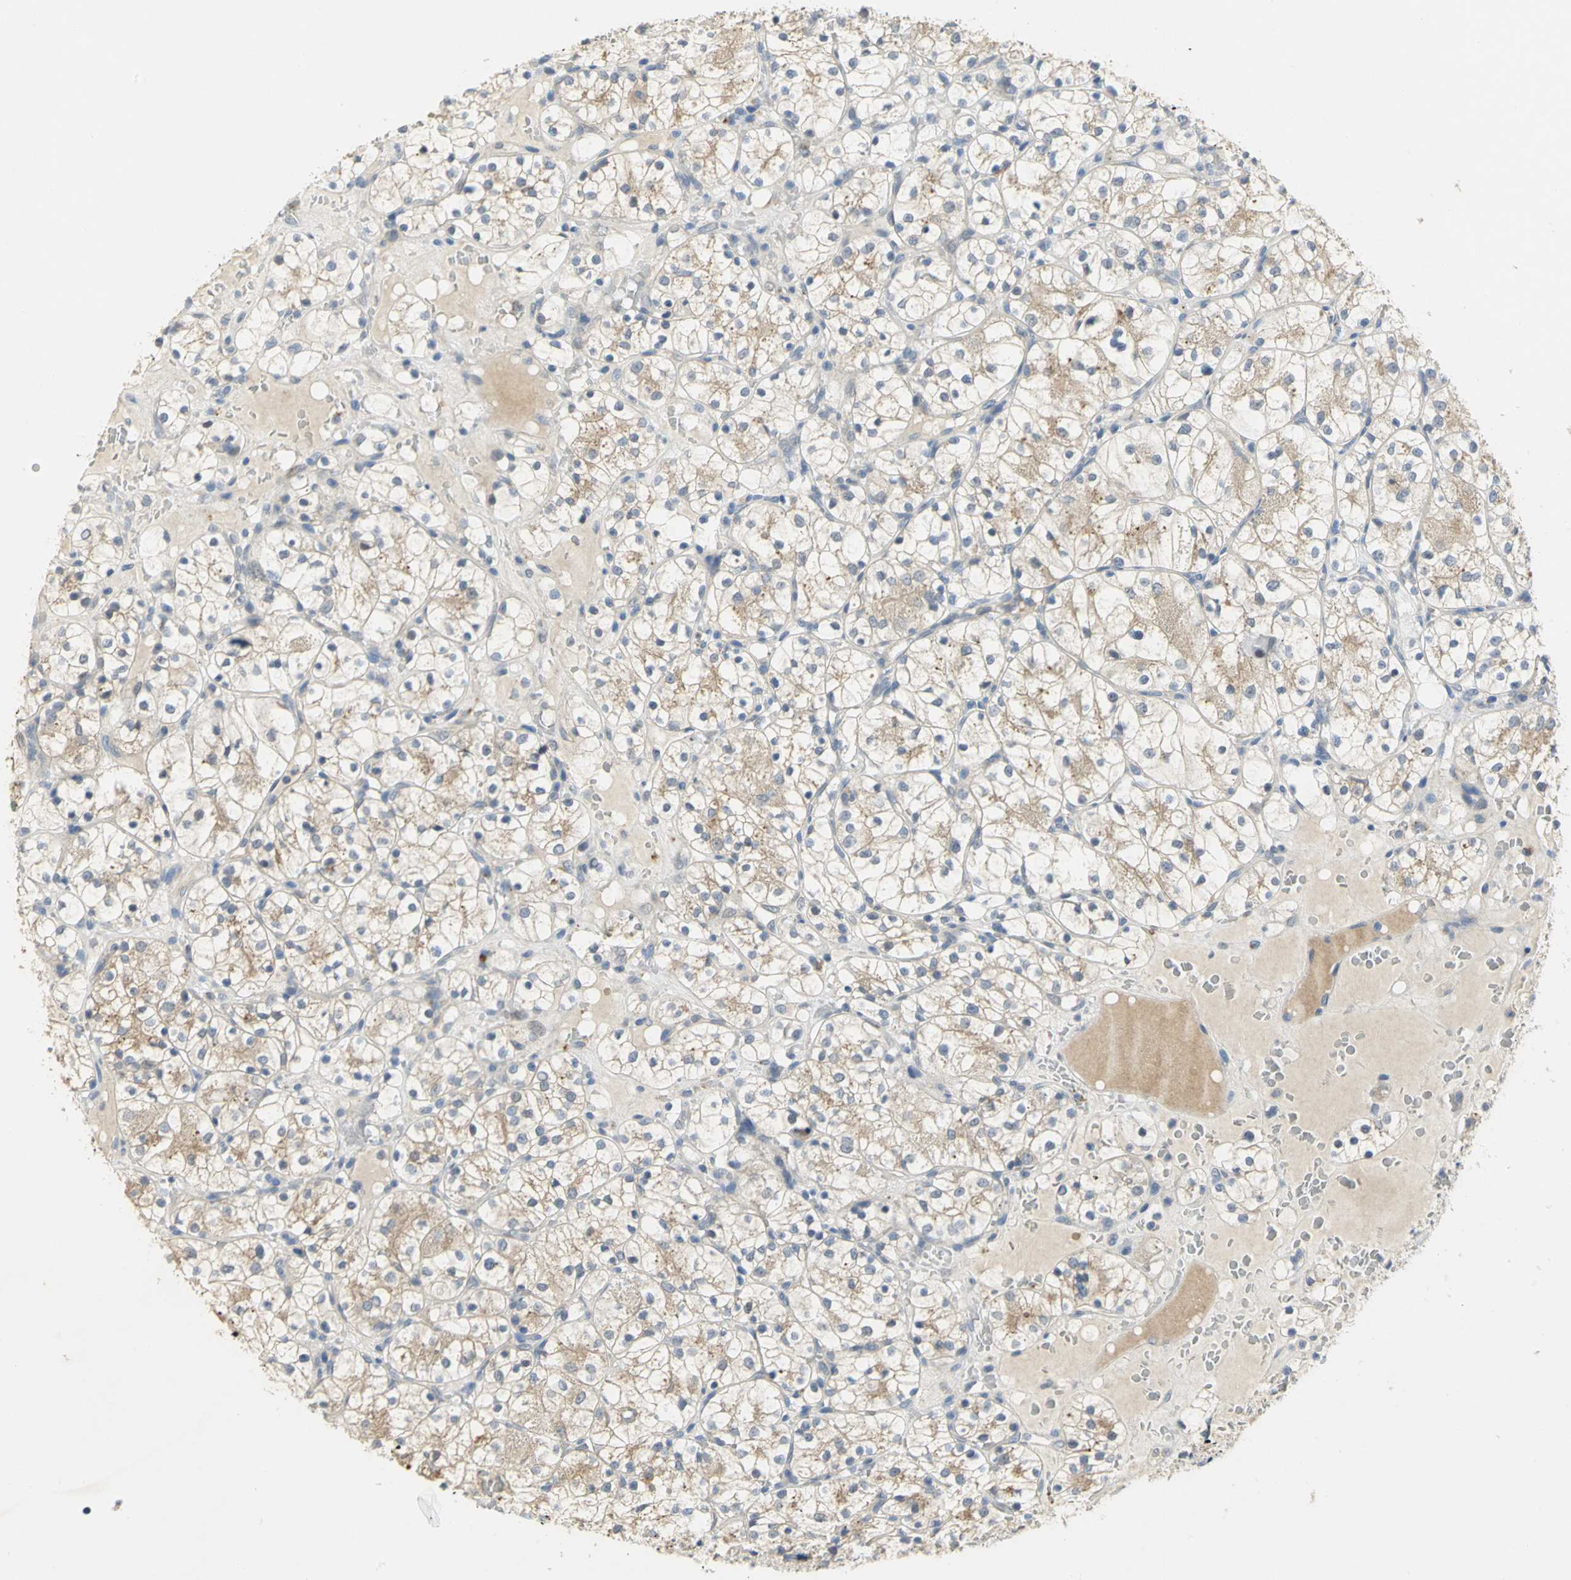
{"staining": {"intensity": "weak", "quantity": "25%-75%", "location": "cytoplasmic/membranous"}, "tissue": "renal cancer", "cell_type": "Tumor cells", "image_type": "cancer", "snomed": [{"axis": "morphology", "description": "Adenocarcinoma, NOS"}, {"axis": "topography", "description": "Kidney"}], "caption": "A histopathology image showing weak cytoplasmic/membranous staining in about 25%-75% of tumor cells in renal adenocarcinoma, as visualized by brown immunohistochemical staining.", "gene": "IL17RB", "patient": {"sex": "female", "age": 60}}